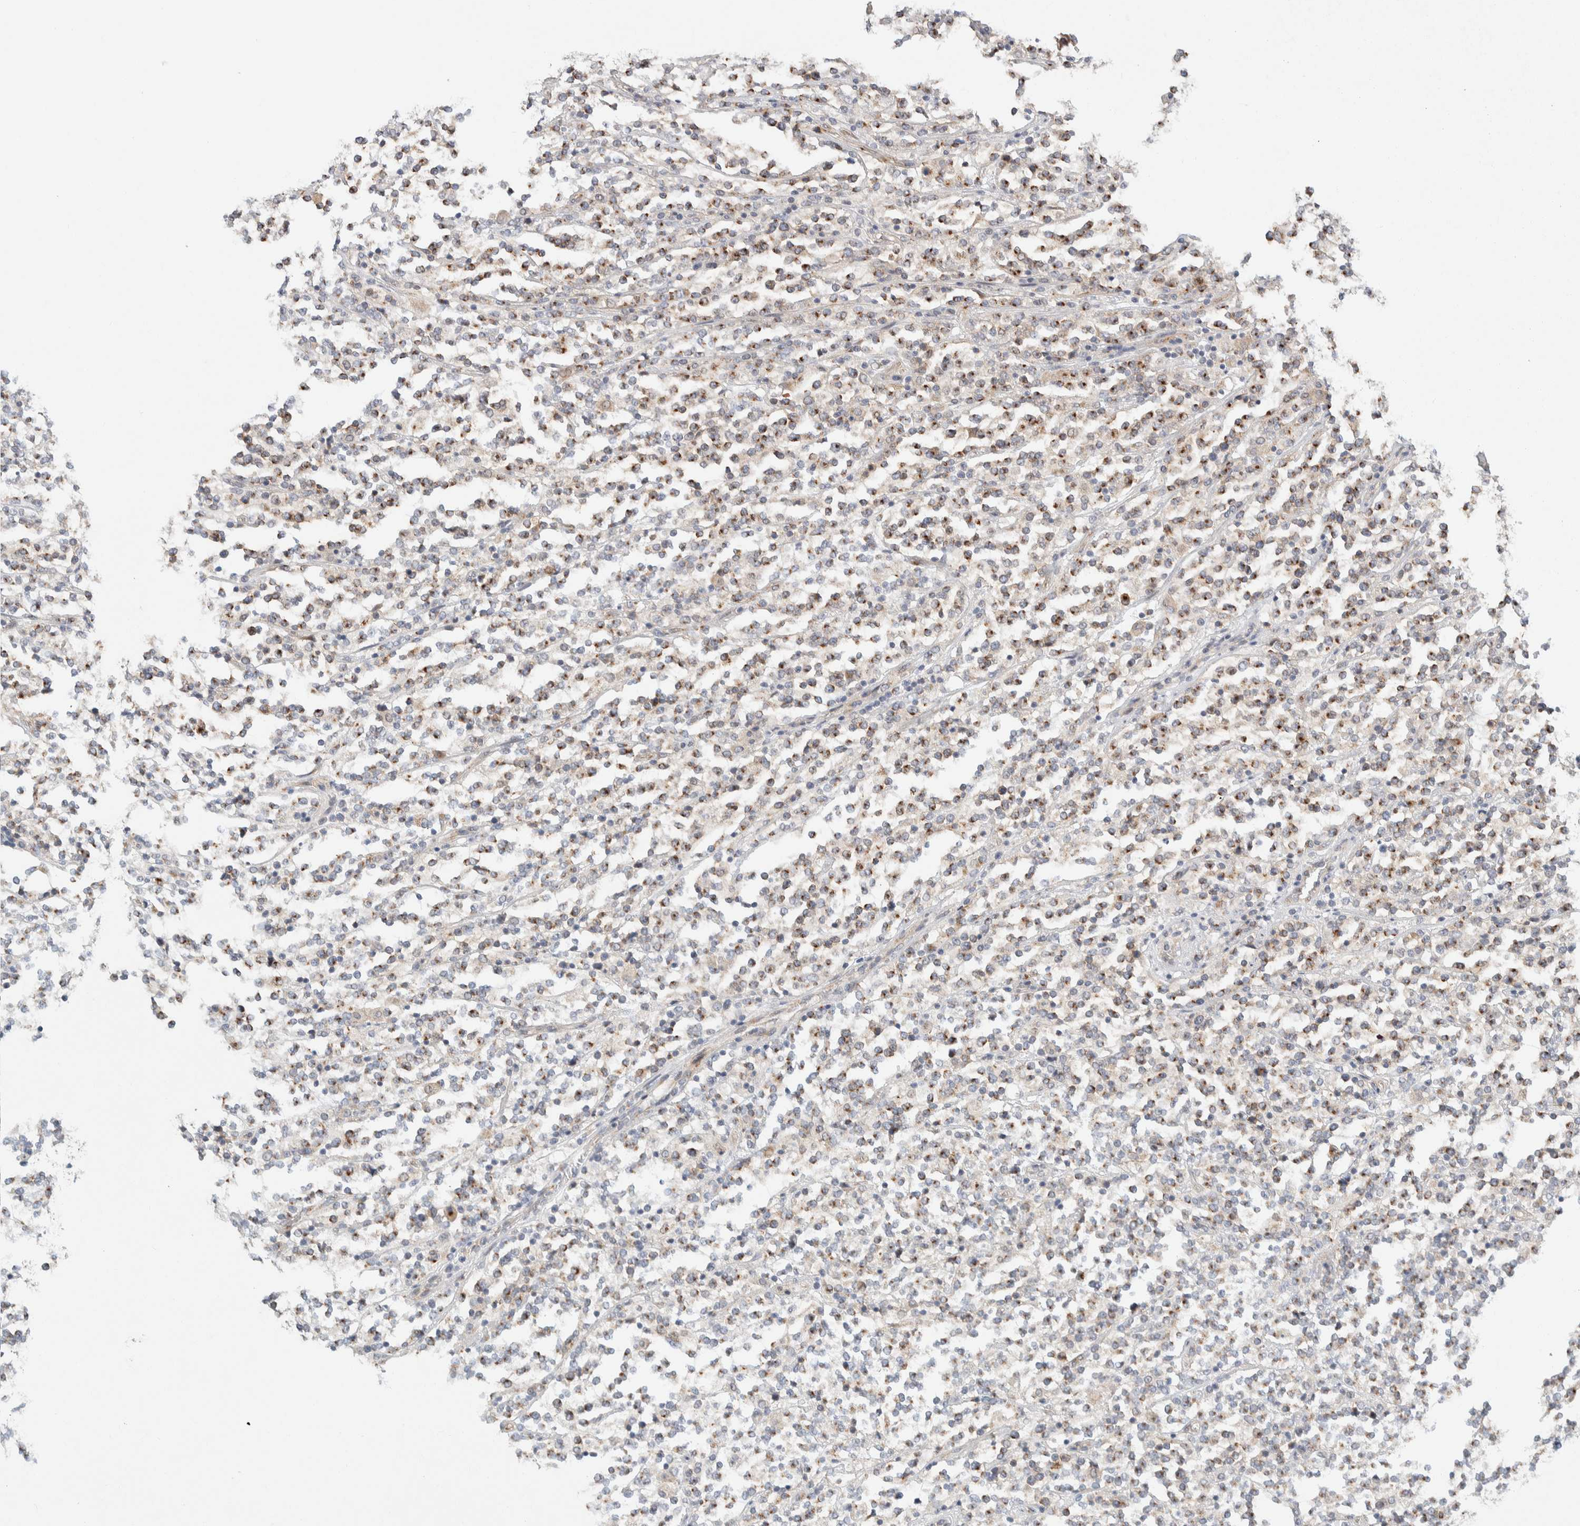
{"staining": {"intensity": "strong", "quantity": ">75%", "location": "cytoplasmic/membranous"}, "tissue": "lymphoma", "cell_type": "Tumor cells", "image_type": "cancer", "snomed": [{"axis": "morphology", "description": "Malignant lymphoma, non-Hodgkin's type, High grade"}, {"axis": "topography", "description": "Soft tissue"}], "caption": "A high amount of strong cytoplasmic/membranous expression is appreciated in about >75% of tumor cells in high-grade malignant lymphoma, non-Hodgkin's type tissue.", "gene": "TMEM184B", "patient": {"sex": "male", "age": 18}}